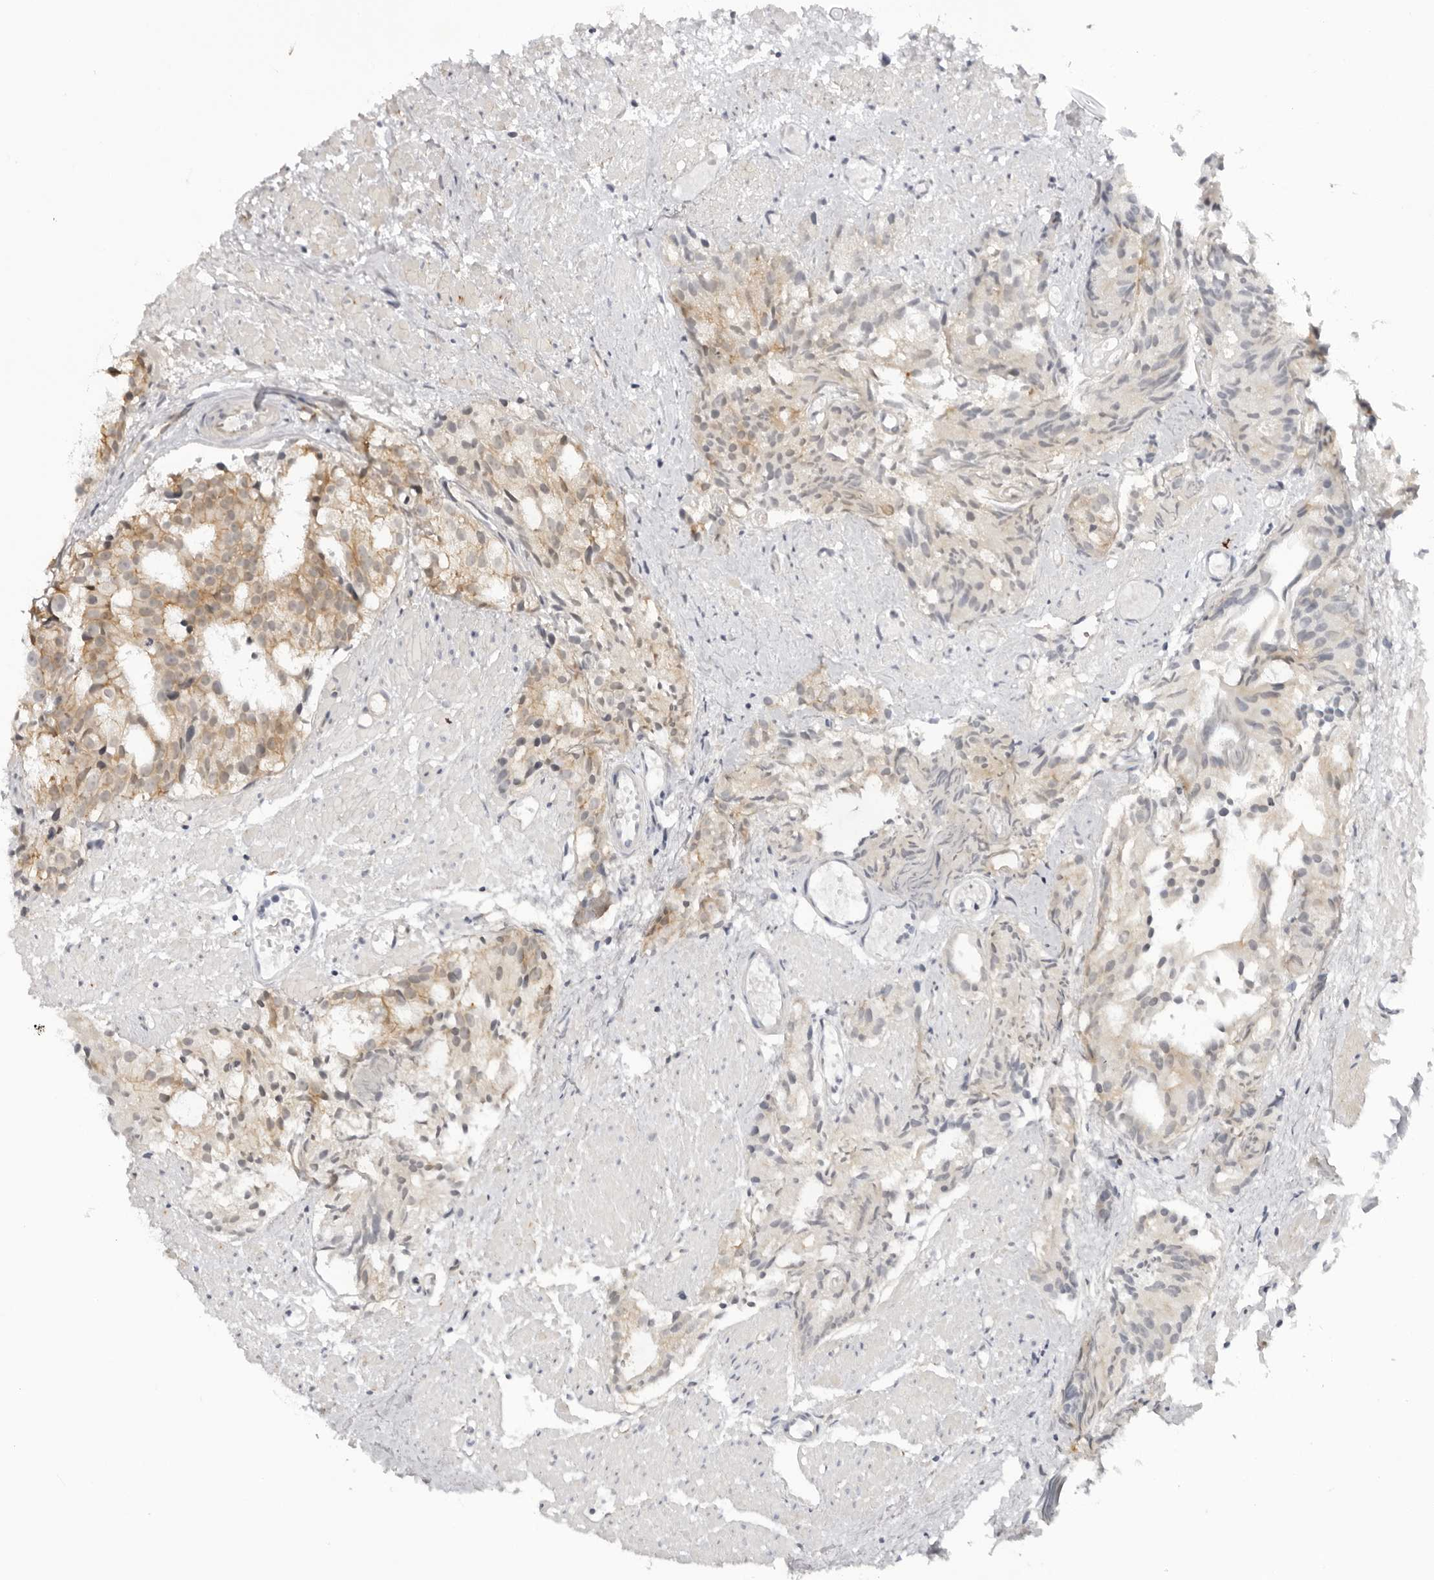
{"staining": {"intensity": "moderate", "quantity": "25%-75%", "location": "cytoplasmic/membranous"}, "tissue": "prostate cancer", "cell_type": "Tumor cells", "image_type": "cancer", "snomed": [{"axis": "morphology", "description": "Adenocarcinoma, Low grade"}, {"axis": "topography", "description": "Prostate"}], "caption": "This is an image of immunohistochemistry staining of prostate cancer, which shows moderate staining in the cytoplasmic/membranous of tumor cells.", "gene": "TRAPPC3", "patient": {"sex": "male", "age": 88}}